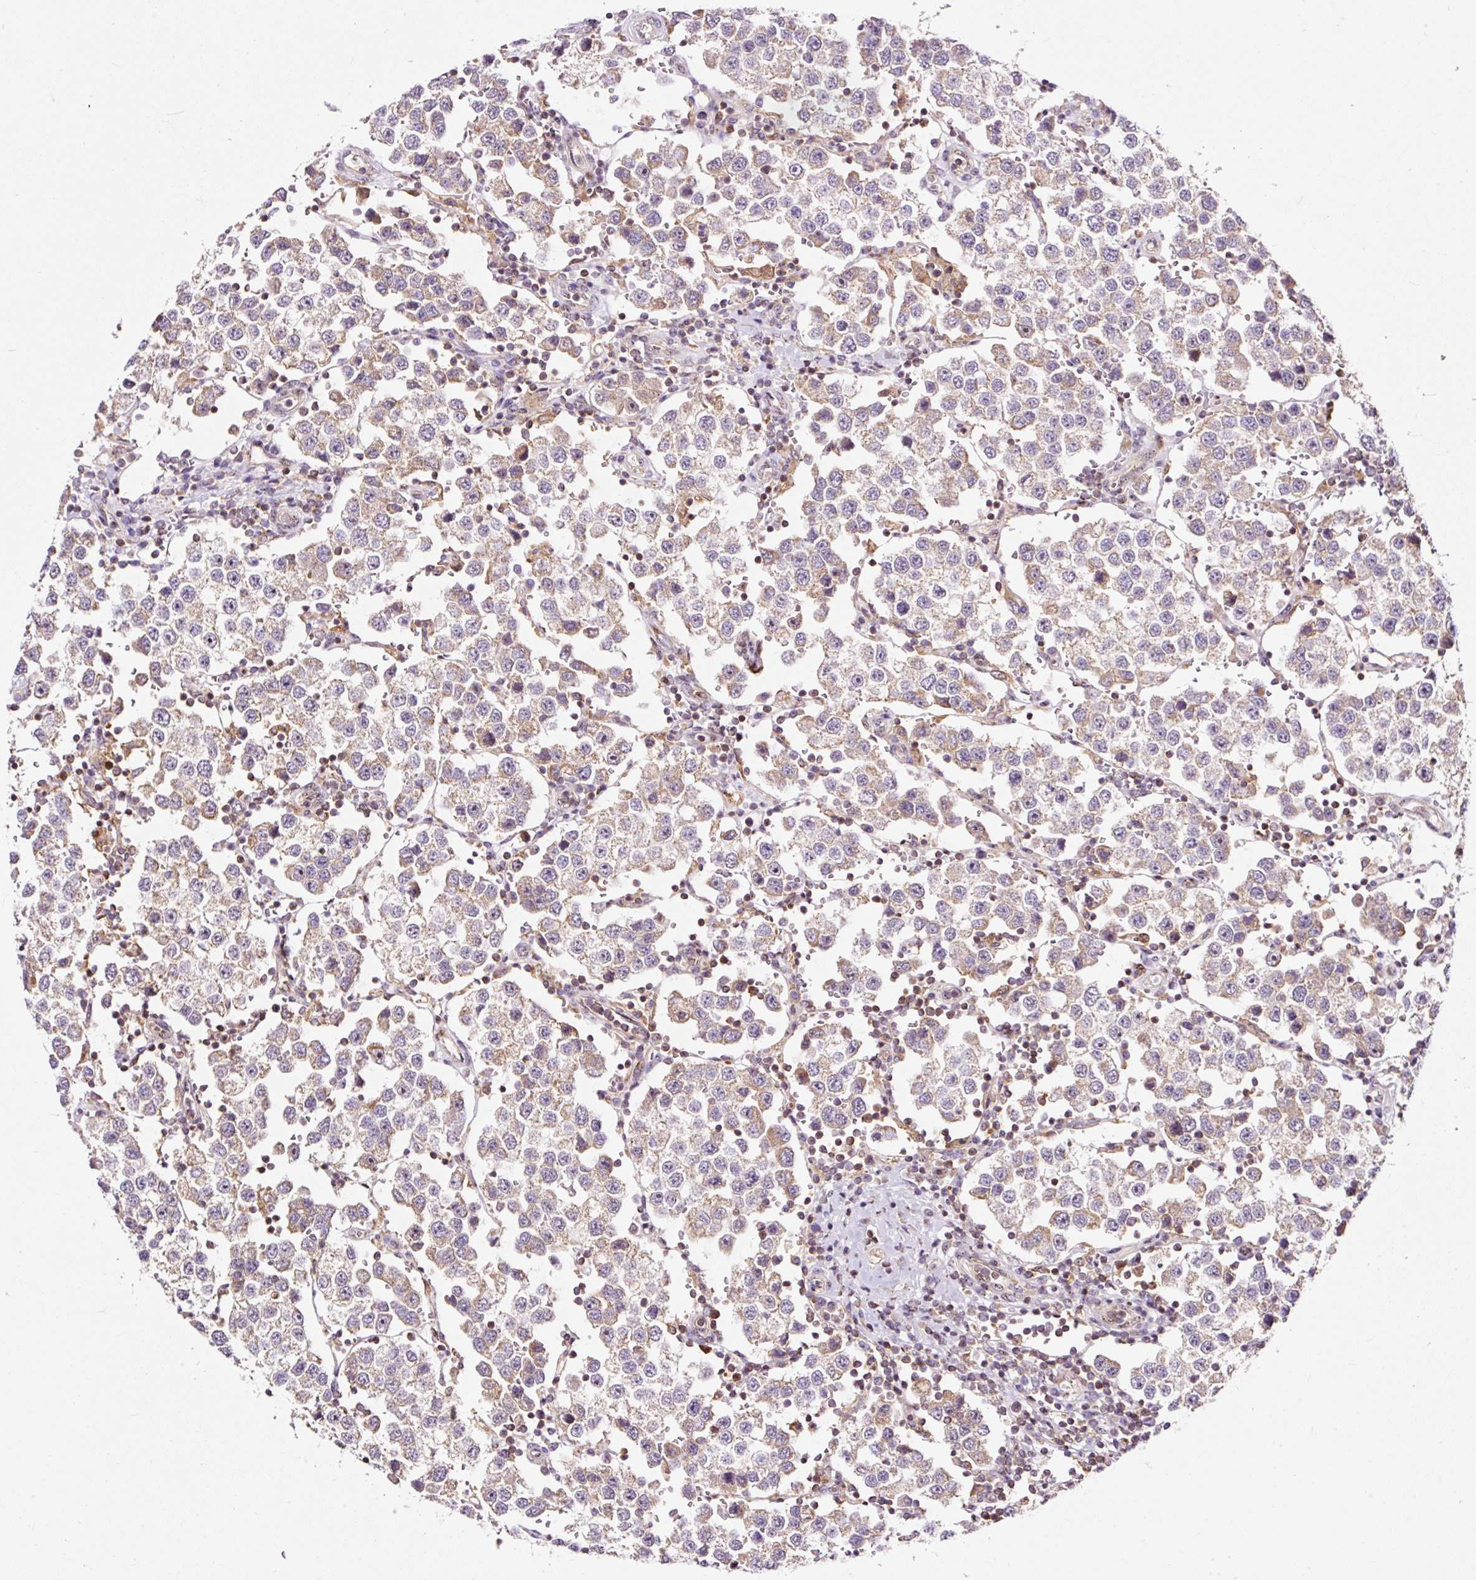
{"staining": {"intensity": "weak", "quantity": "25%-75%", "location": "cytoplasmic/membranous"}, "tissue": "testis cancer", "cell_type": "Tumor cells", "image_type": "cancer", "snomed": [{"axis": "morphology", "description": "Seminoma, NOS"}, {"axis": "topography", "description": "Testis"}], "caption": "Testis cancer (seminoma) stained with a protein marker demonstrates weak staining in tumor cells.", "gene": "BOLA3", "patient": {"sex": "male", "age": 37}}